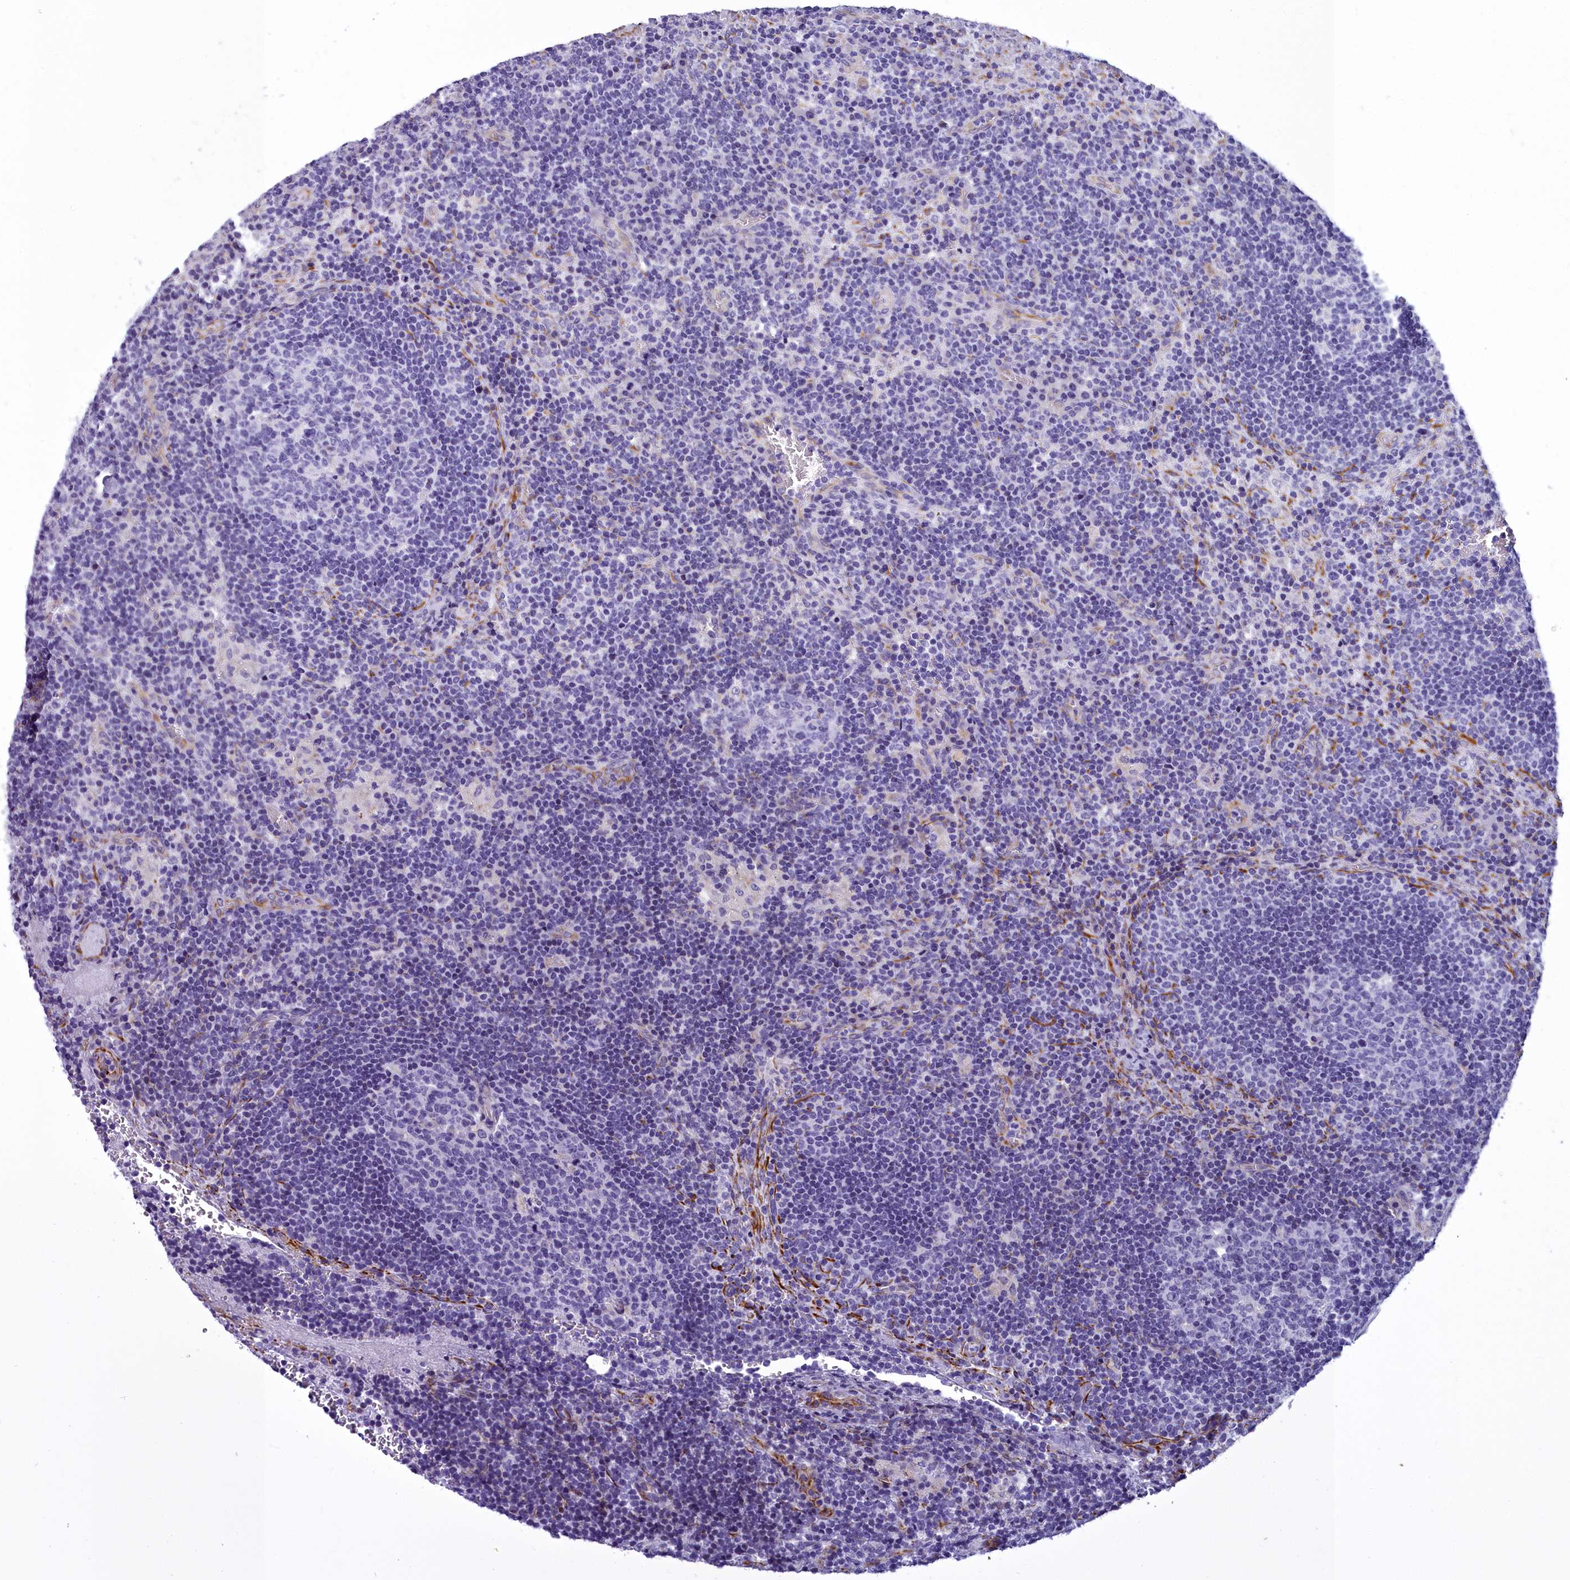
{"staining": {"intensity": "negative", "quantity": "none", "location": "none"}, "tissue": "lymph node", "cell_type": "Germinal center cells", "image_type": "normal", "snomed": [{"axis": "morphology", "description": "Normal tissue, NOS"}, {"axis": "topography", "description": "Lymph node"}], "caption": "Immunohistochemistry (IHC) image of unremarkable lymph node: human lymph node stained with DAB (3,3'-diaminobenzidine) exhibits no significant protein expression in germinal center cells. The staining is performed using DAB (3,3'-diaminobenzidine) brown chromogen with nuclei counter-stained in using hematoxylin.", "gene": "TIMM22", "patient": {"sex": "male", "age": 58}}